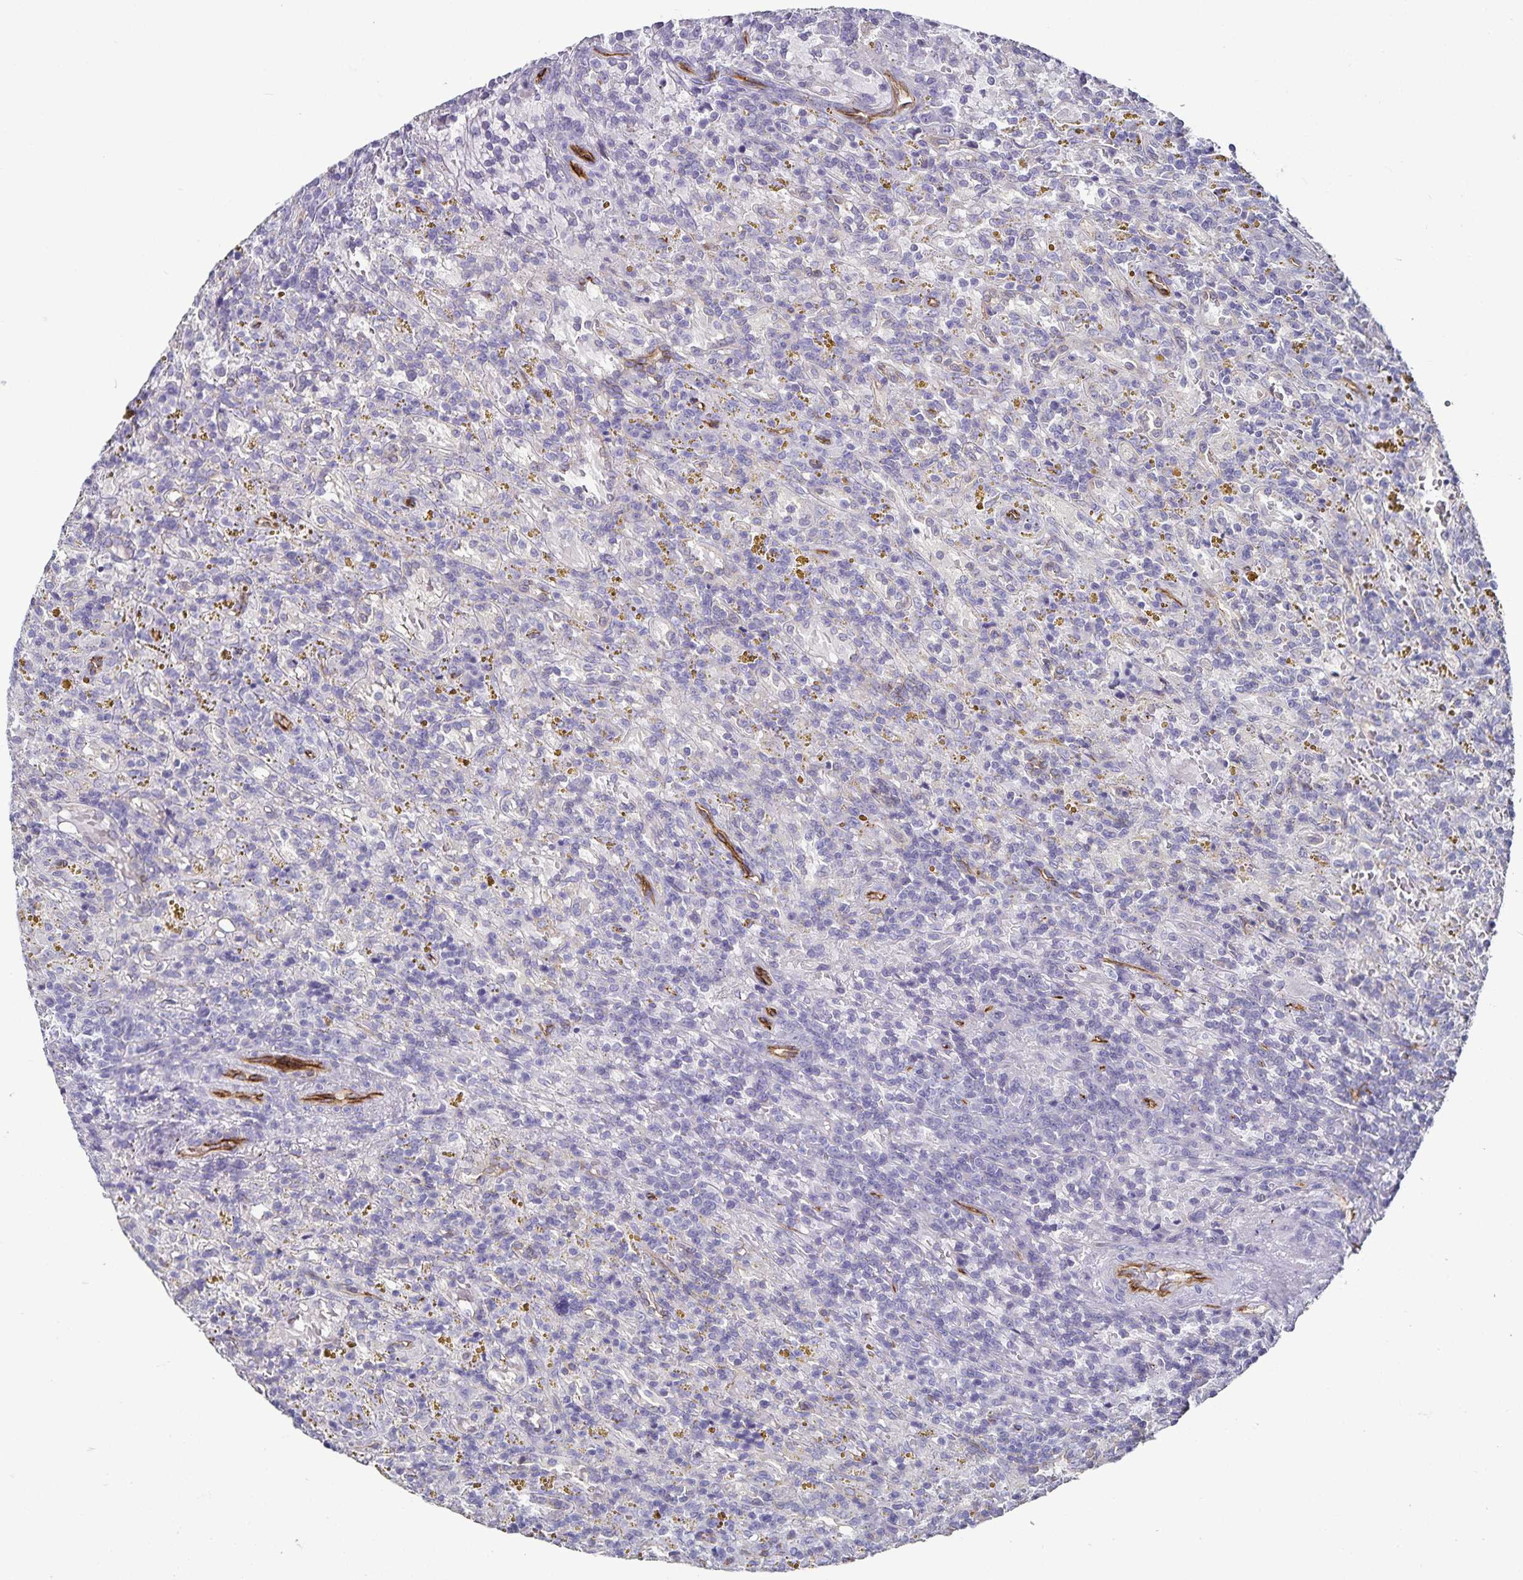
{"staining": {"intensity": "negative", "quantity": "none", "location": "none"}, "tissue": "lymphoma", "cell_type": "Tumor cells", "image_type": "cancer", "snomed": [{"axis": "morphology", "description": "Malignant lymphoma, non-Hodgkin's type, Low grade"}, {"axis": "topography", "description": "Spleen"}], "caption": "Human lymphoma stained for a protein using immunohistochemistry exhibits no expression in tumor cells.", "gene": "PODXL", "patient": {"sex": "female", "age": 65}}